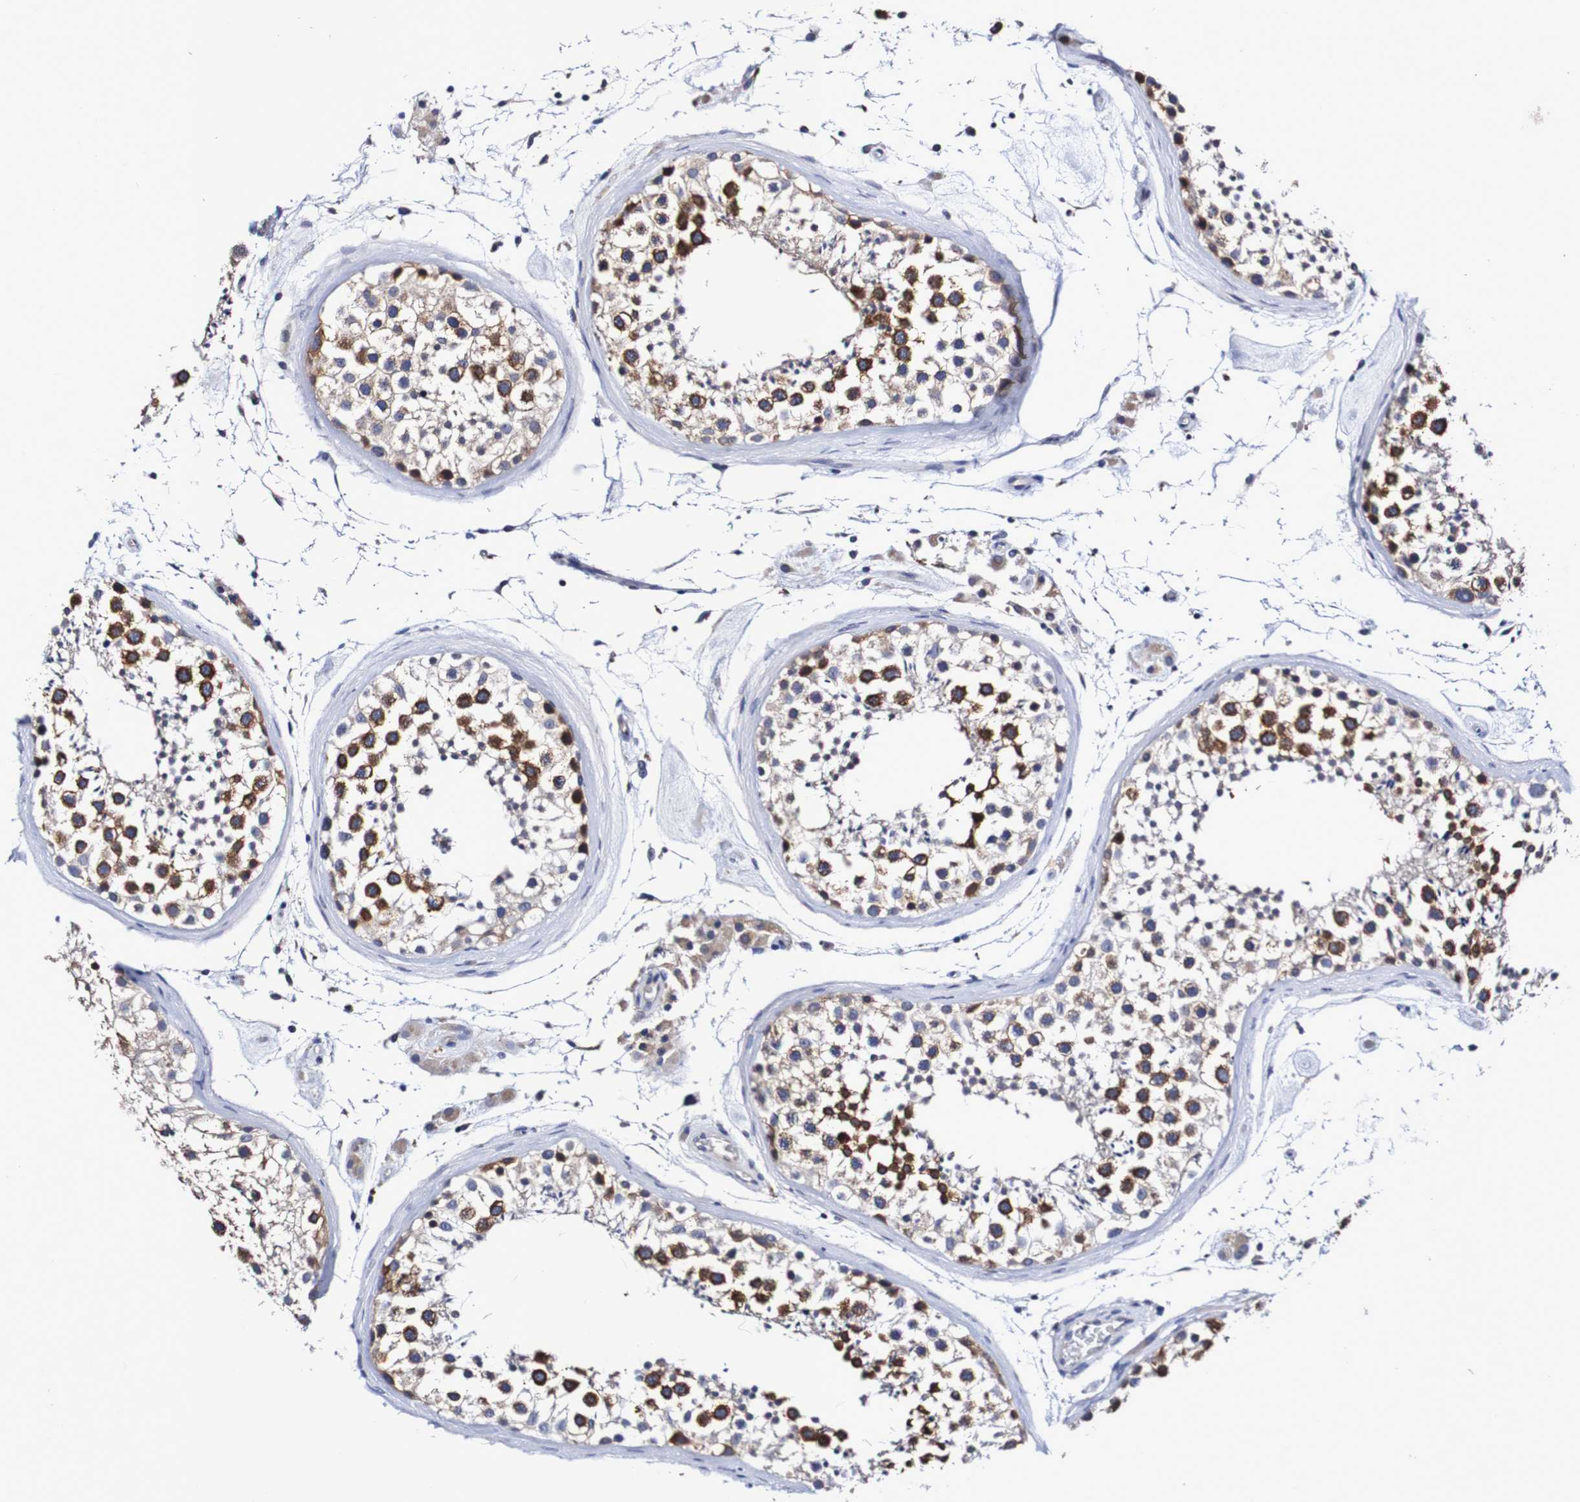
{"staining": {"intensity": "strong", "quantity": "25%-75%", "location": "cytoplasmic/membranous"}, "tissue": "testis", "cell_type": "Cells in seminiferous ducts", "image_type": "normal", "snomed": [{"axis": "morphology", "description": "Normal tissue, NOS"}, {"axis": "topography", "description": "Testis"}], "caption": "Strong cytoplasmic/membranous protein staining is identified in approximately 25%-75% of cells in seminiferous ducts in testis. (IHC, brightfield microscopy, high magnification).", "gene": "ACVR1C", "patient": {"sex": "male", "age": 46}}